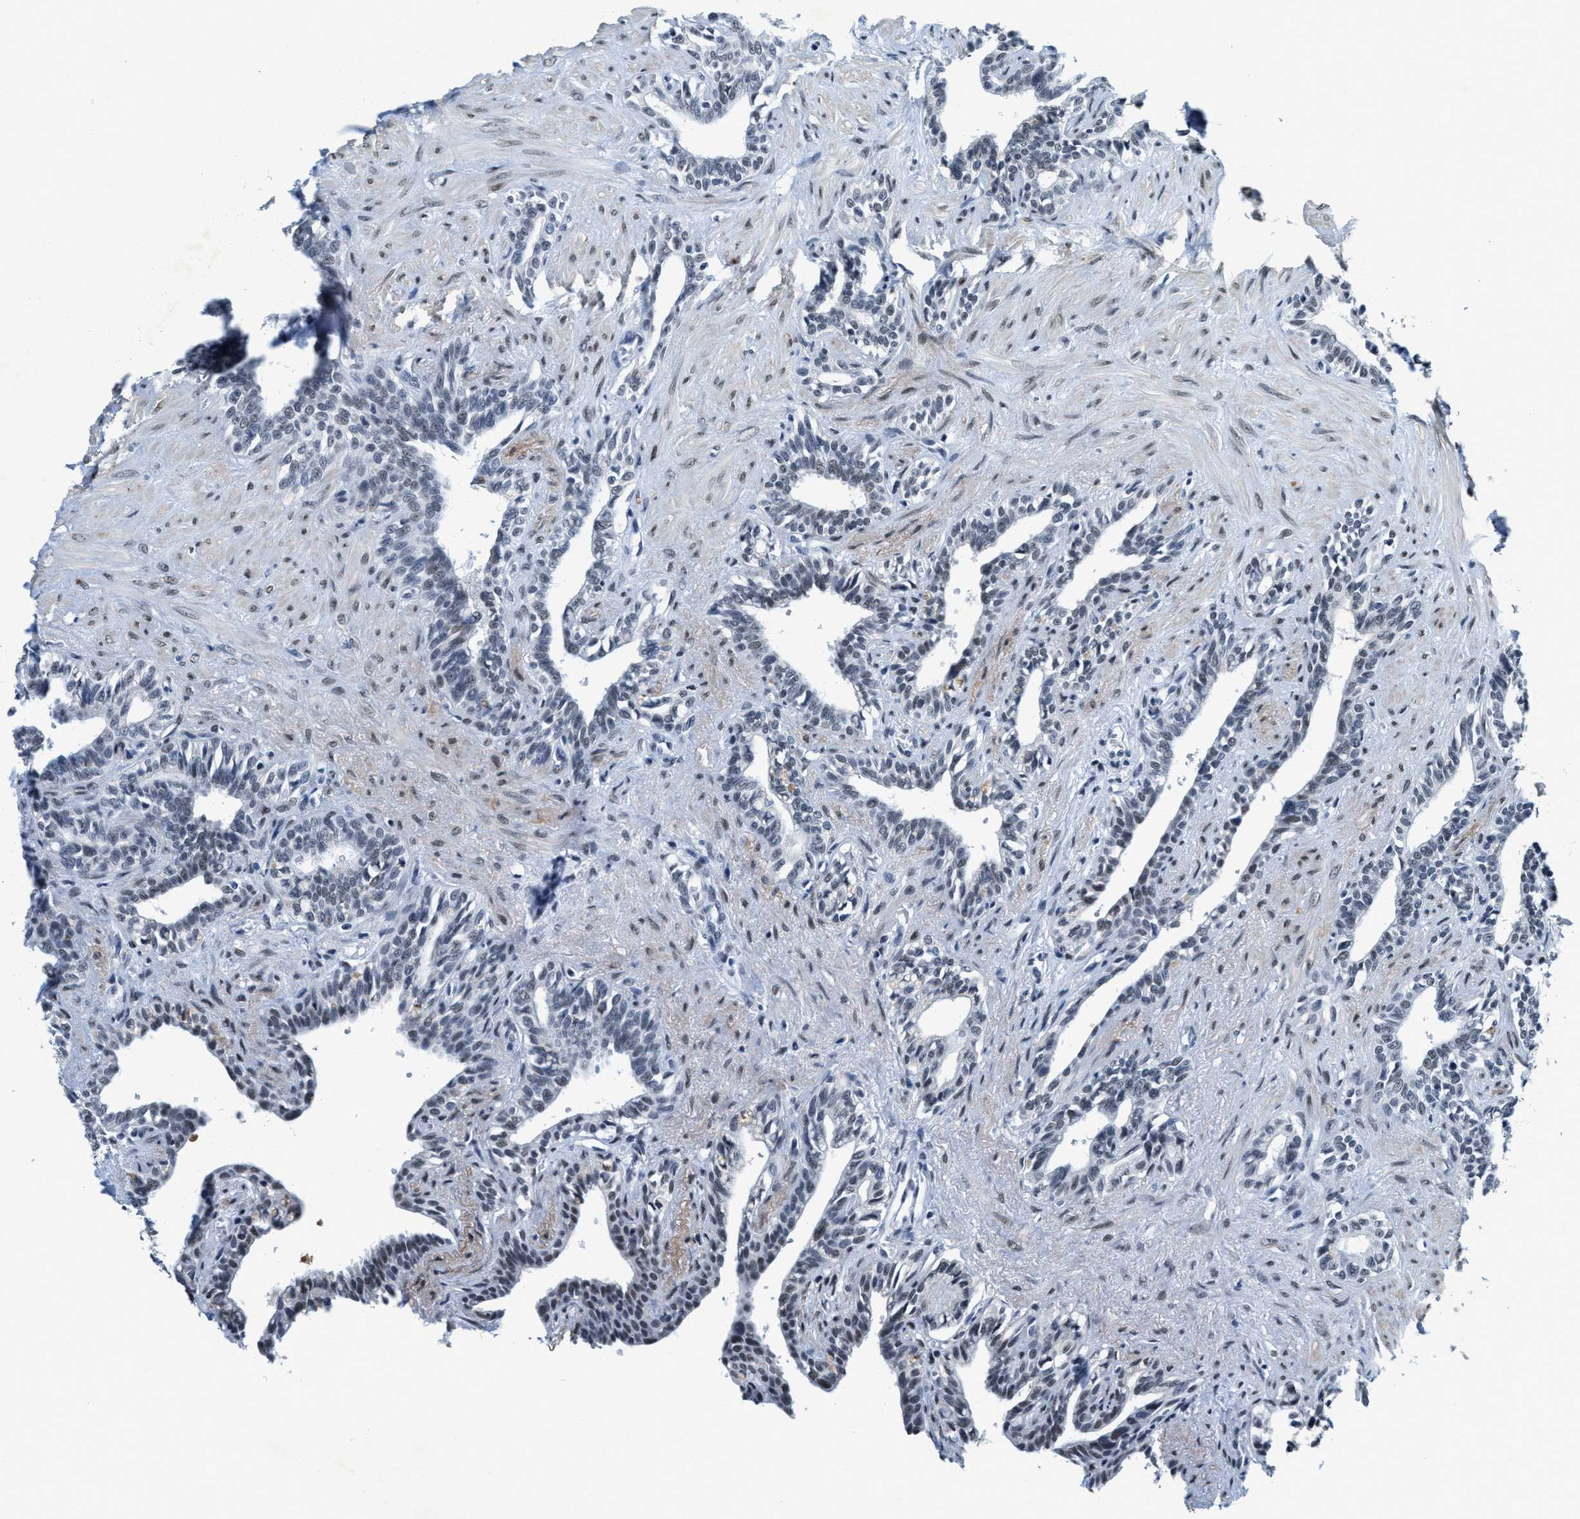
{"staining": {"intensity": "negative", "quantity": "none", "location": "none"}, "tissue": "seminal vesicle", "cell_type": "Glandular cells", "image_type": "normal", "snomed": [{"axis": "morphology", "description": "Normal tissue, NOS"}, {"axis": "morphology", "description": "Adenocarcinoma, High grade"}, {"axis": "topography", "description": "Prostate"}, {"axis": "topography", "description": "Seminal veicle"}], "caption": "Glandular cells show no significant protein expression in unremarkable seminal vesicle.", "gene": "SETD1B", "patient": {"sex": "male", "age": 55}}